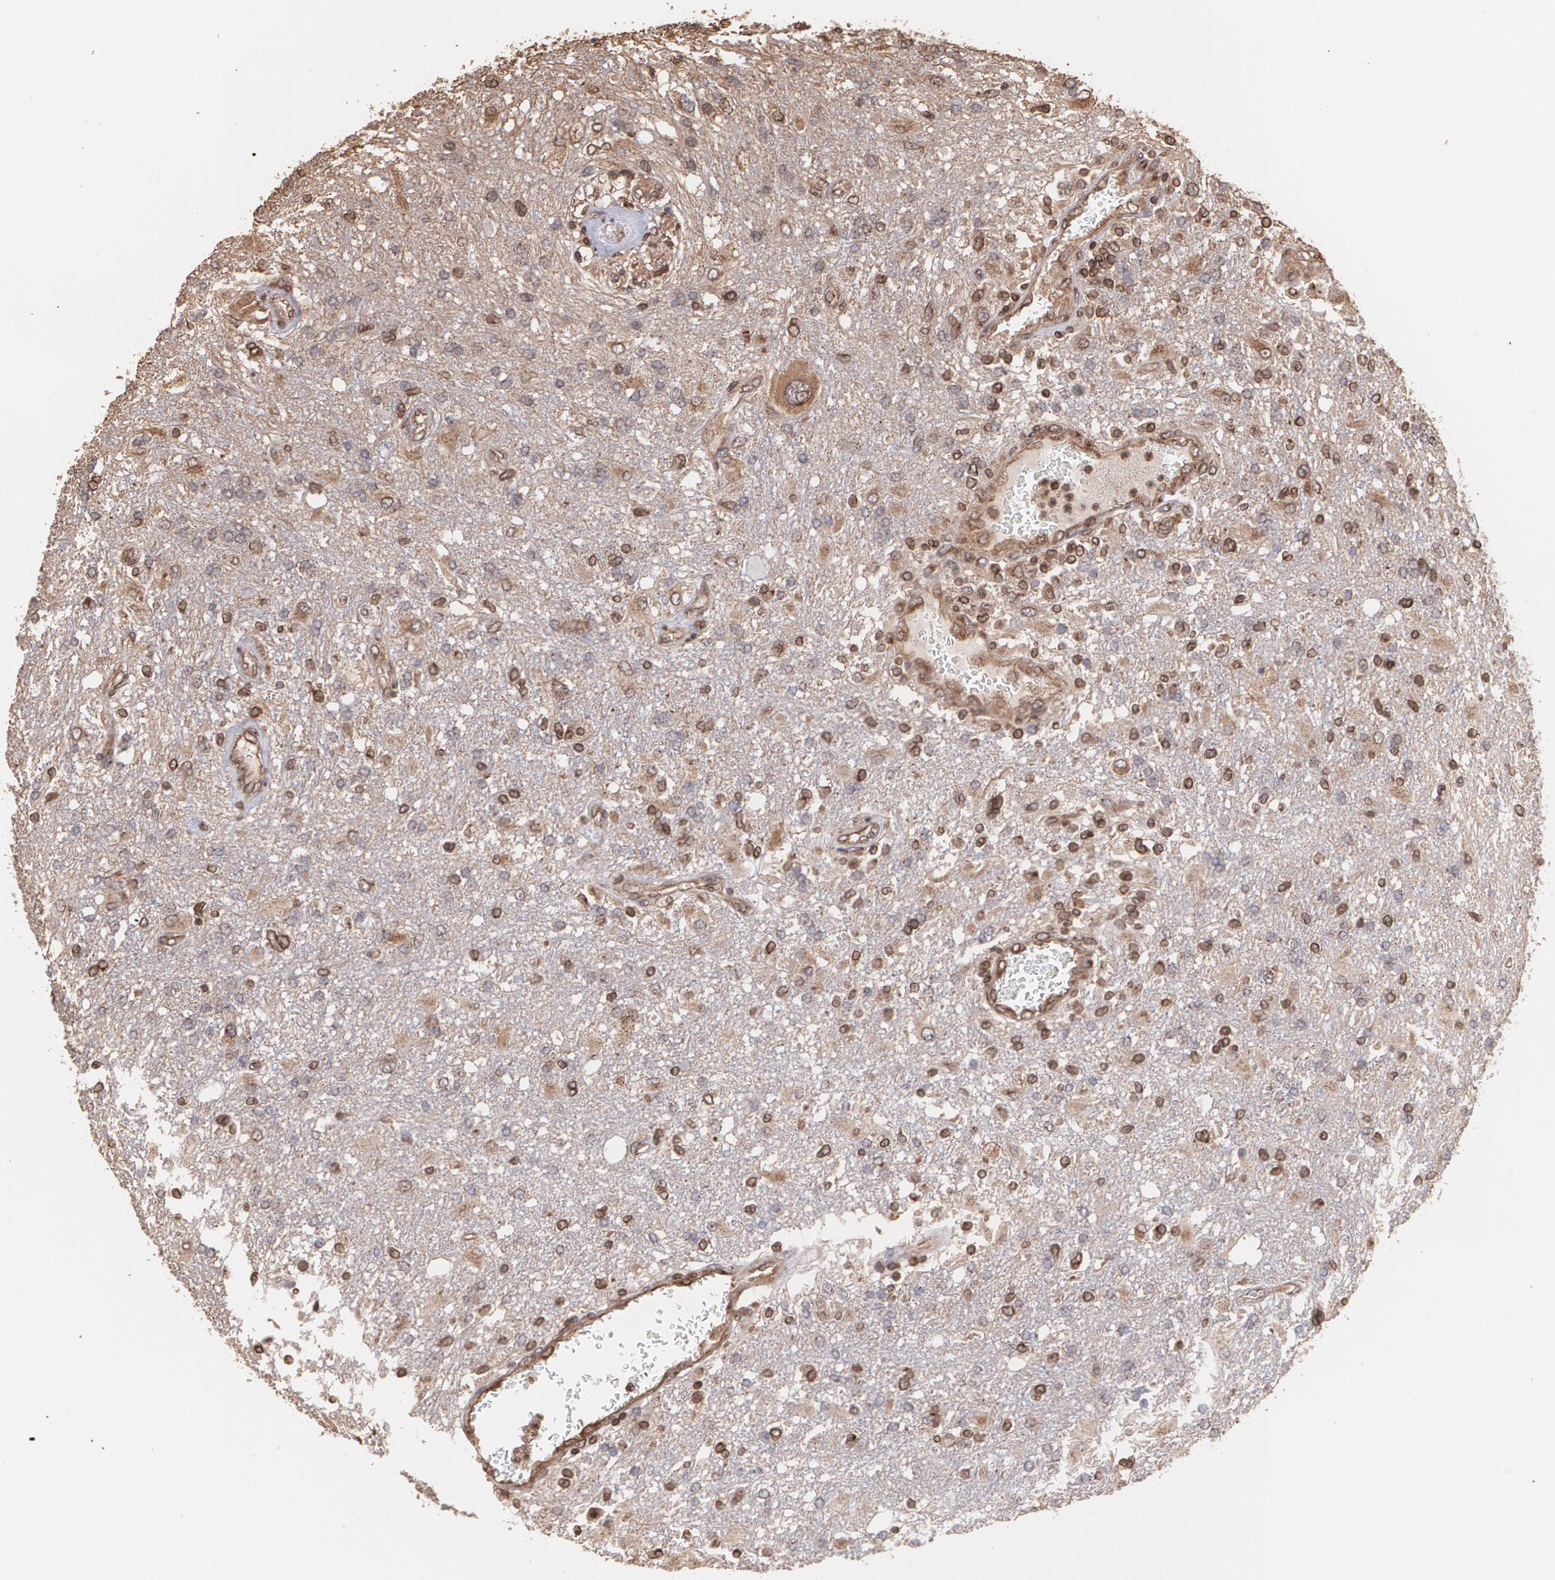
{"staining": {"intensity": "moderate", "quantity": "25%-75%", "location": "cytoplasmic/membranous"}, "tissue": "glioma", "cell_type": "Tumor cells", "image_type": "cancer", "snomed": [{"axis": "morphology", "description": "Glioma, malignant, High grade"}, {"axis": "topography", "description": "Cerebral cortex"}], "caption": "This is a photomicrograph of immunohistochemistry (IHC) staining of glioma, which shows moderate positivity in the cytoplasmic/membranous of tumor cells.", "gene": "TRIP11", "patient": {"sex": "male", "age": 79}}